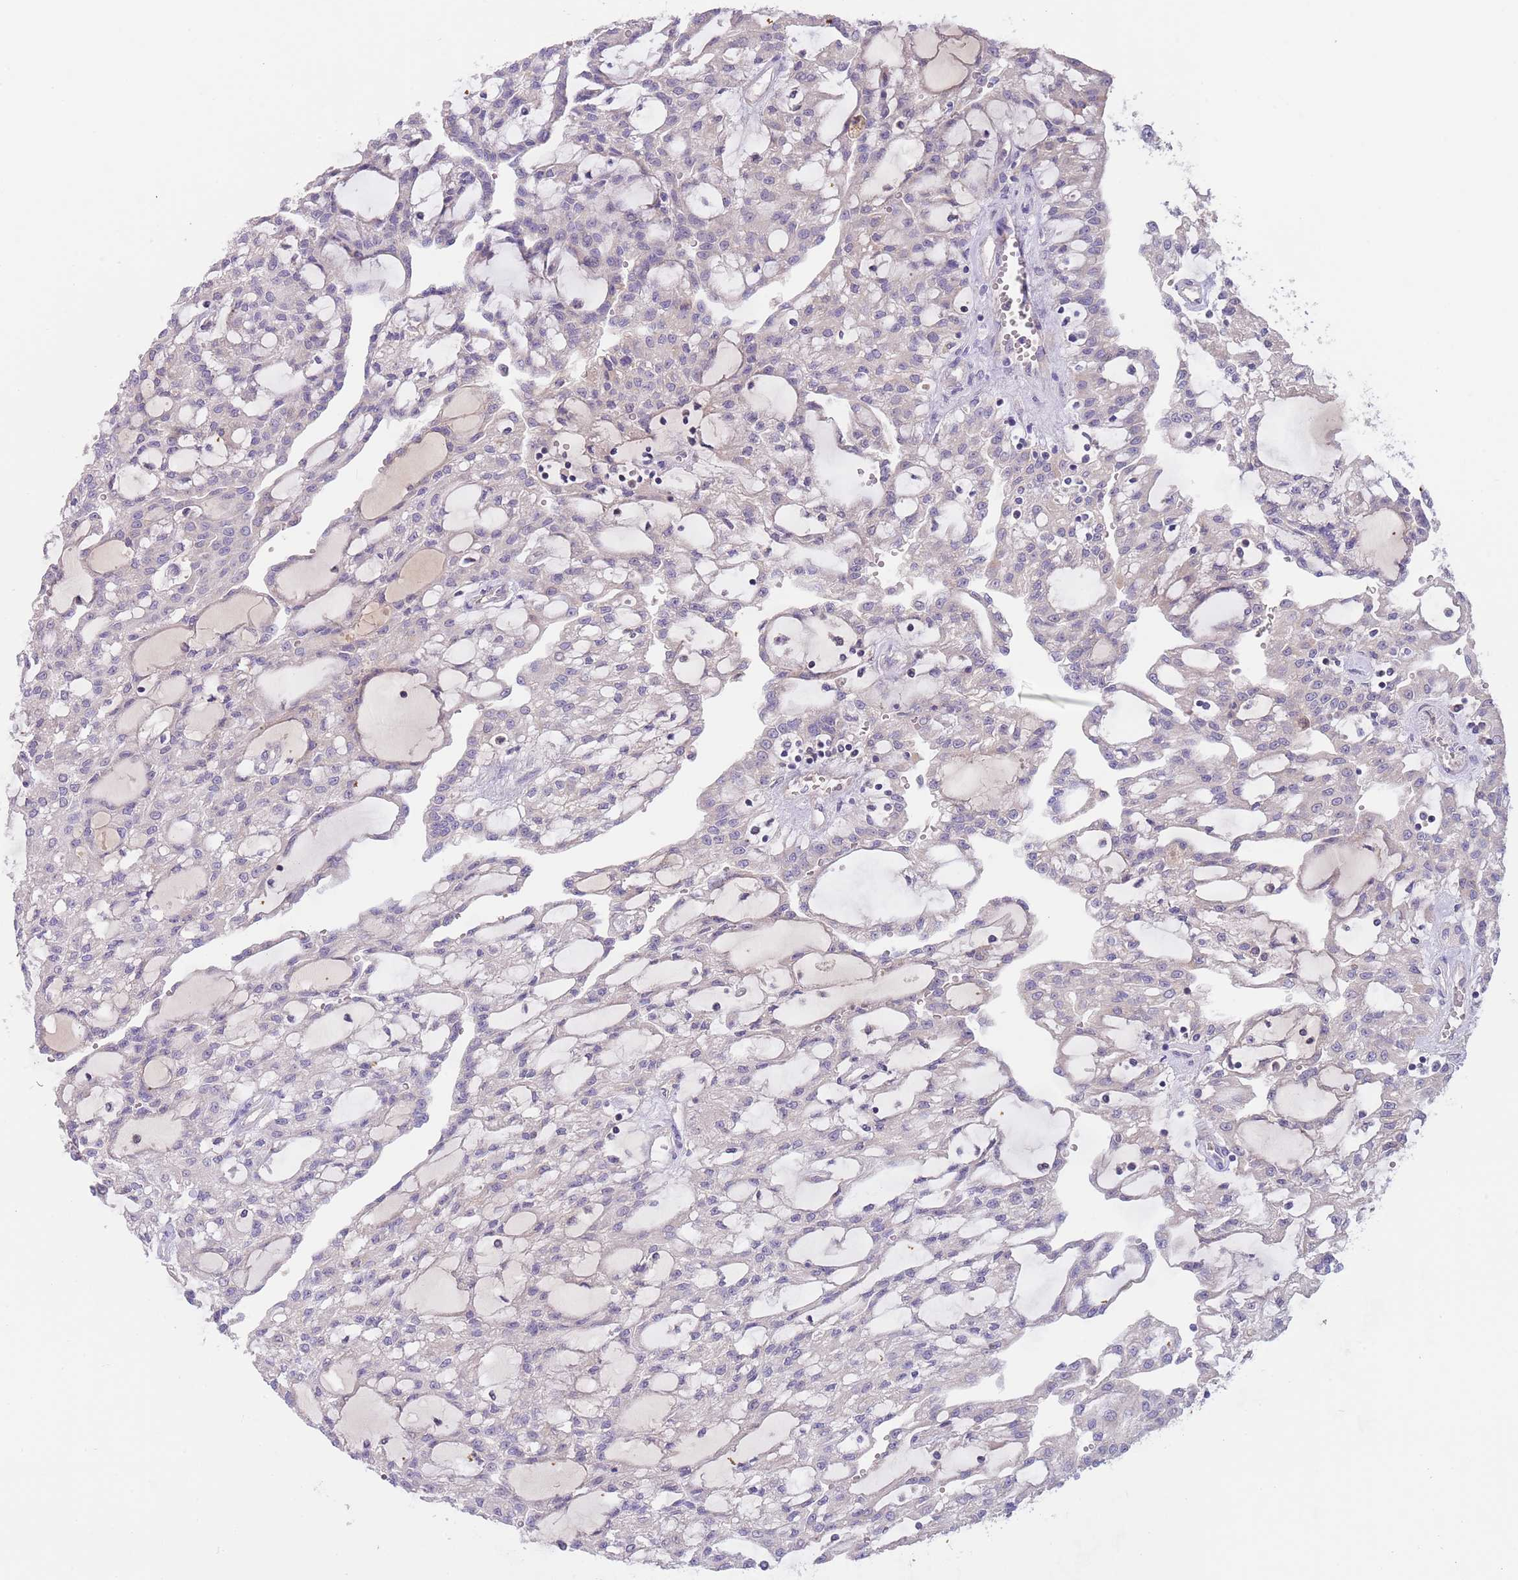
{"staining": {"intensity": "negative", "quantity": "none", "location": "none"}, "tissue": "renal cancer", "cell_type": "Tumor cells", "image_type": "cancer", "snomed": [{"axis": "morphology", "description": "Adenocarcinoma, NOS"}, {"axis": "topography", "description": "Kidney"}], "caption": "The histopathology image displays no significant expression in tumor cells of renal adenocarcinoma.", "gene": "AP1S2", "patient": {"sex": "male", "age": 63}}